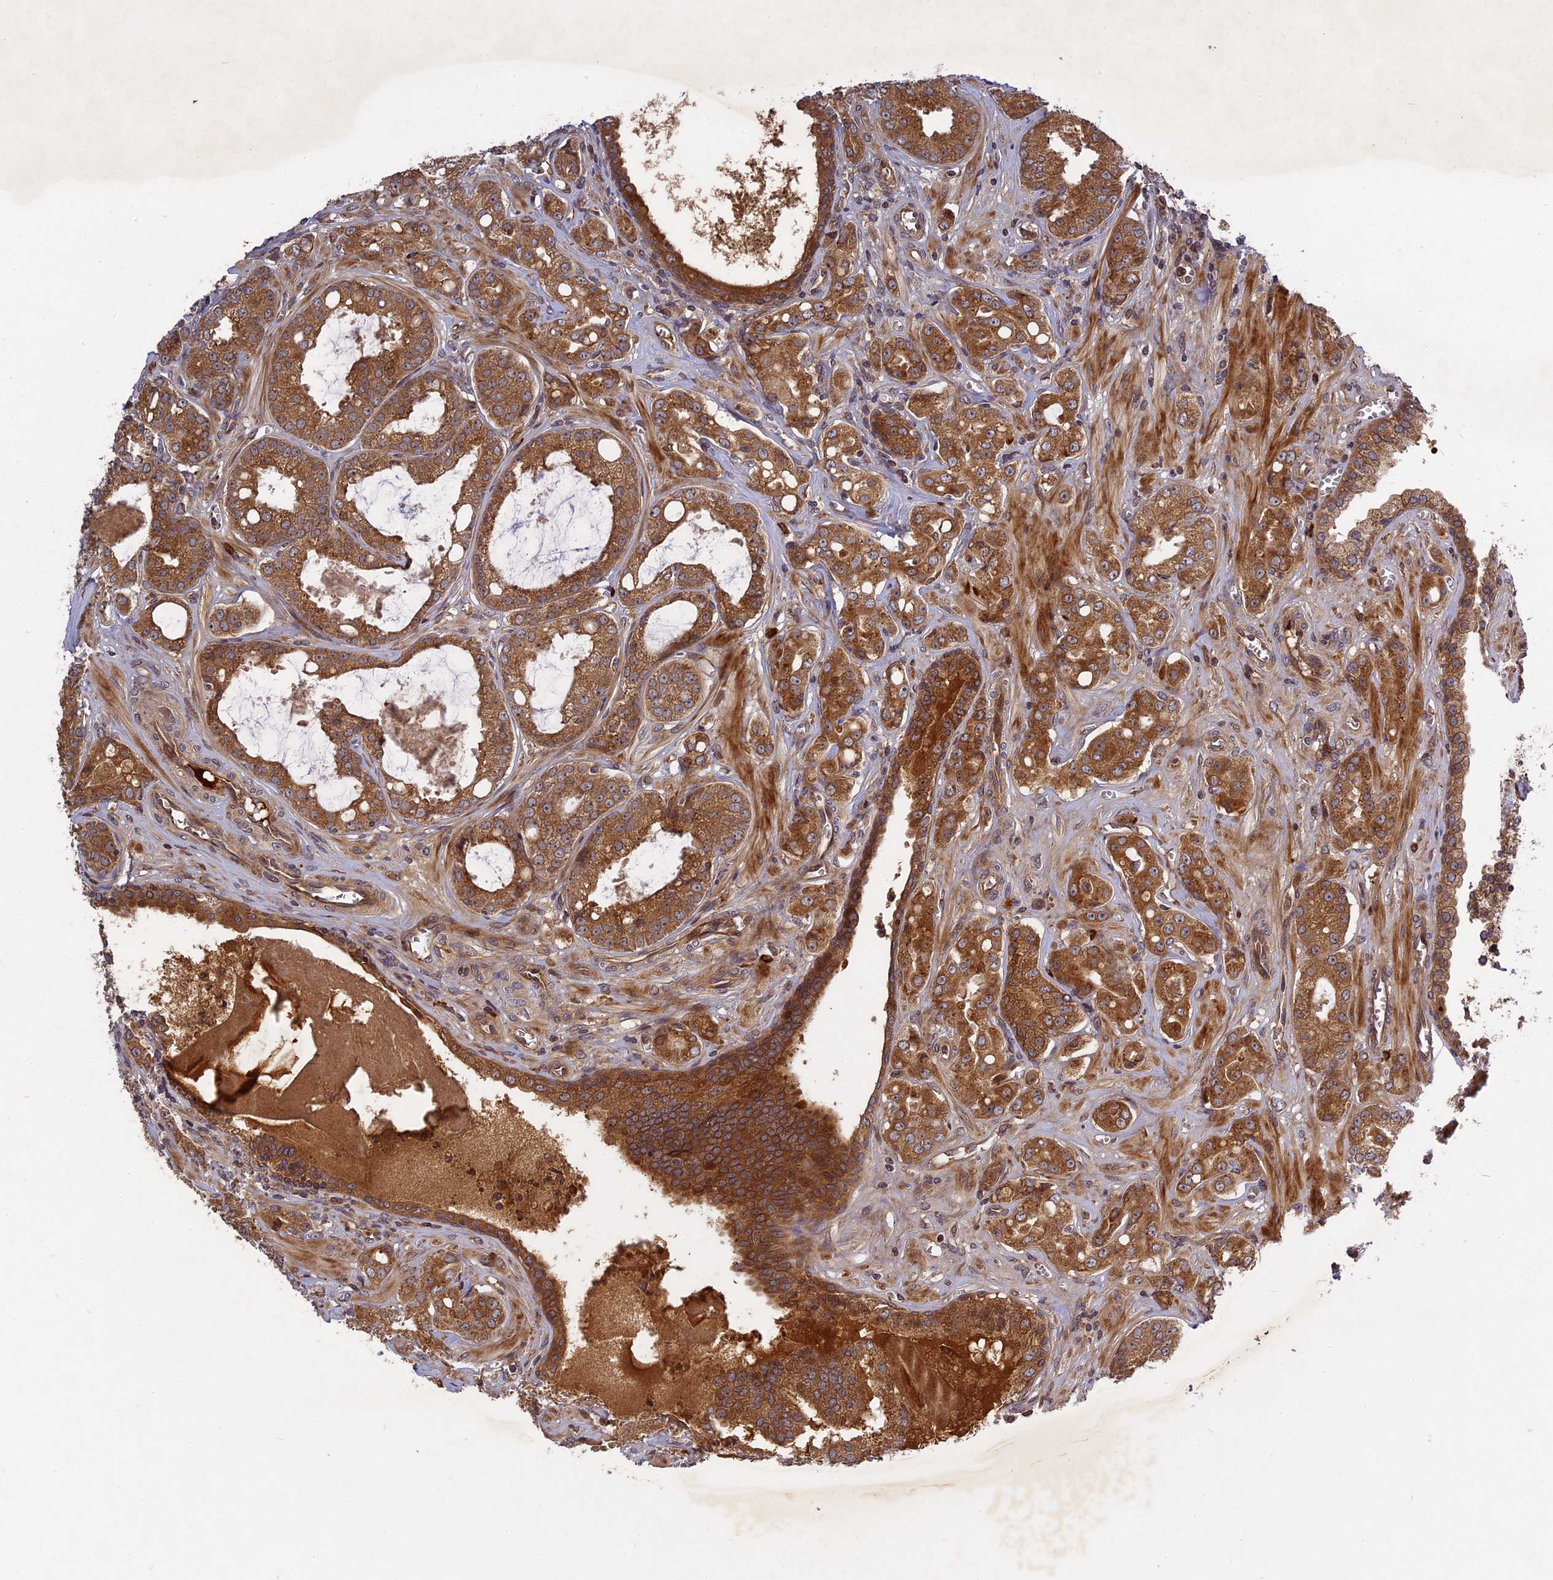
{"staining": {"intensity": "moderate", "quantity": ">75%", "location": "cytoplasmic/membranous"}, "tissue": "prostate cancer", "cell_type": "Tumor cells", "image_type": "cancer", "snomed": [{"axis": "morphology", "description": "Adenocarcinoma, High grade"}, {"axis": "topography", "description": "Prostate"}], "caption": "The histopathology image shows immunohistochemical staining of adenocarcinoma (high-grade) (prostate). There is moderate cytoplasmic/membranous staining is appreciated in about >75% of tumor cells.", "gene": "TMUB2", "patient": {"sex": "male", "age": 74}}